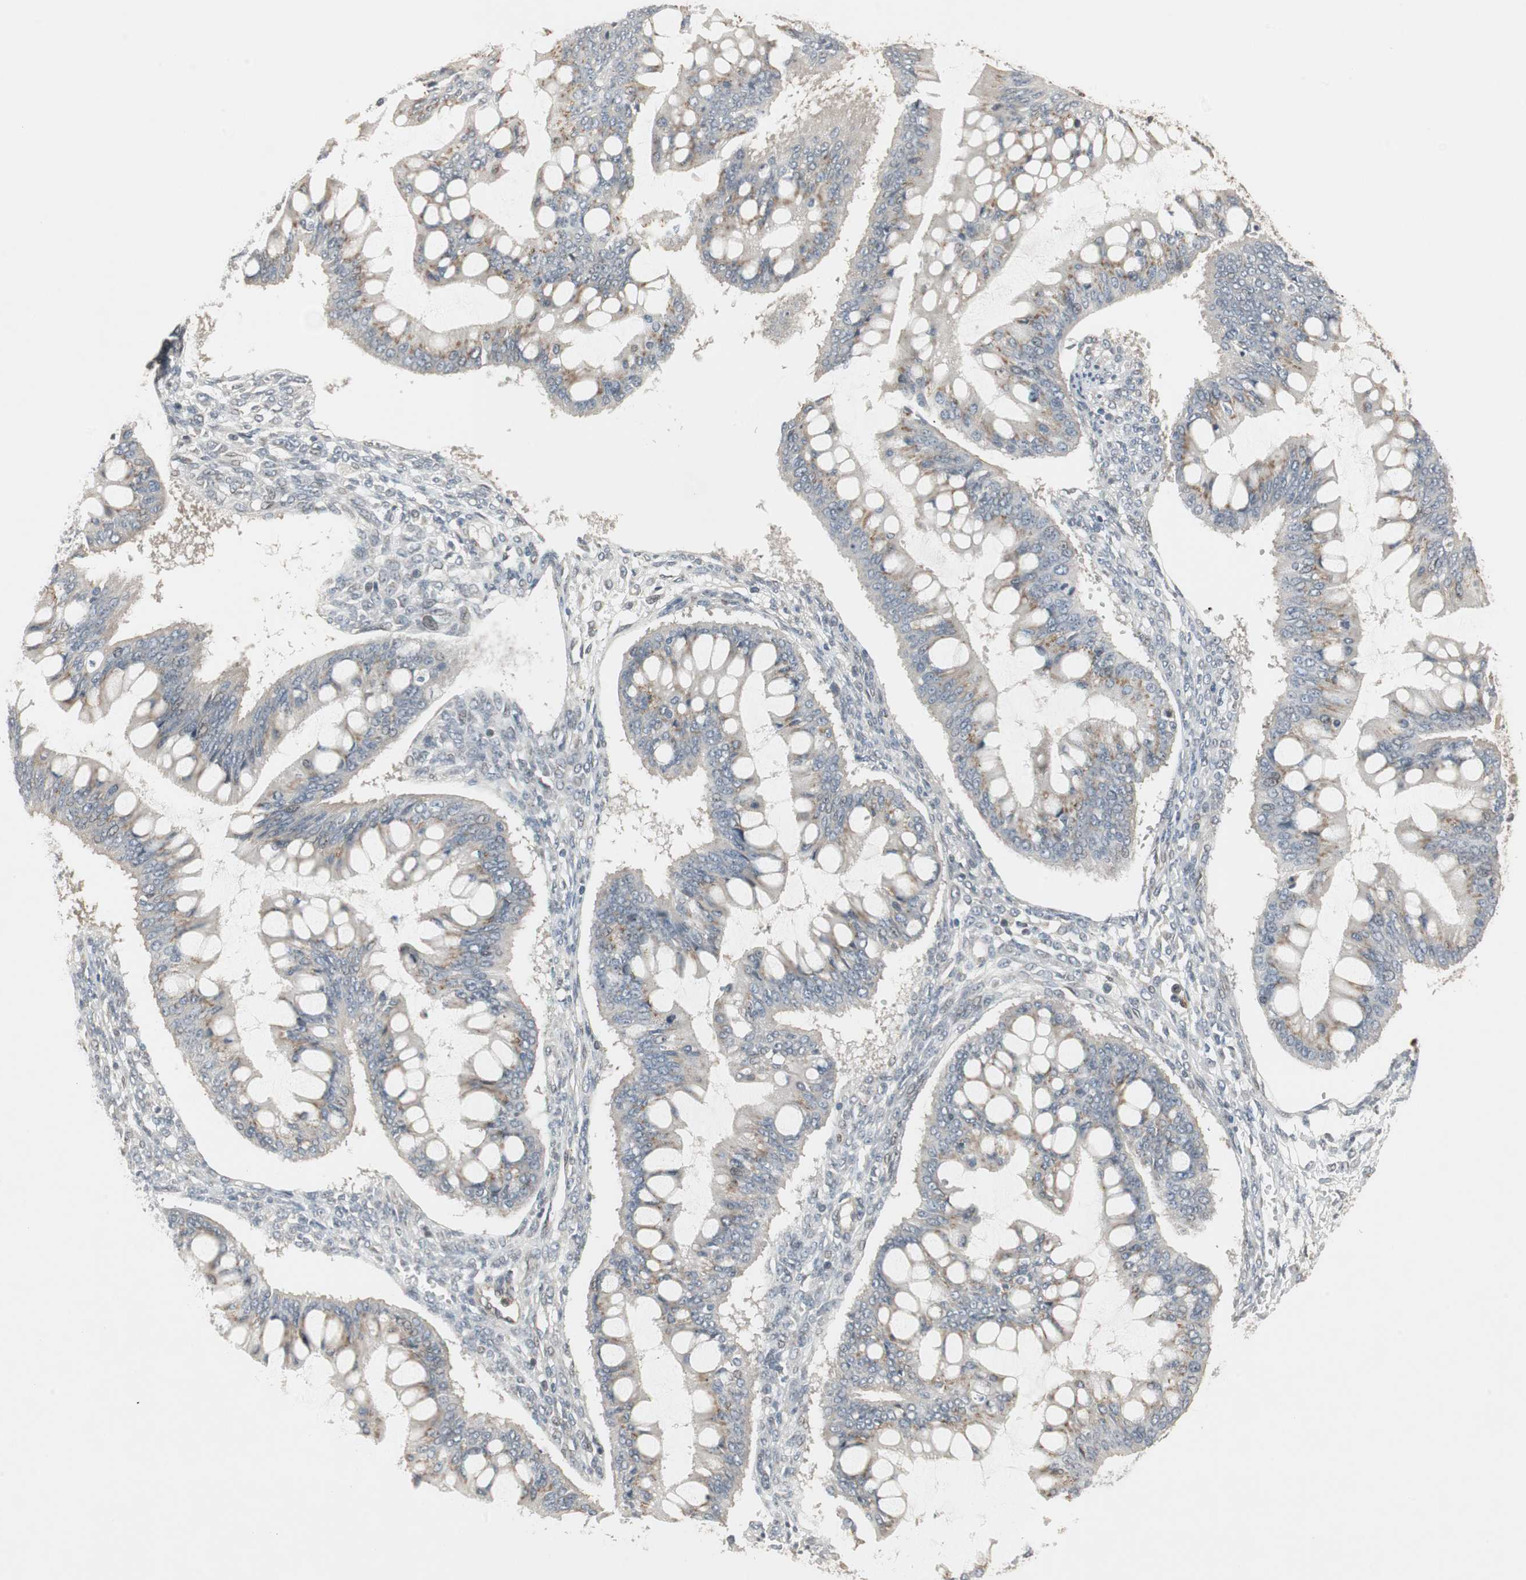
{"staining": {"intensity": "weak", "quantity": "<25%", "location": "cytoplasmic/membranous"}, "tissue": "ovarian cancer", "cell_type": "Tumor cells", "image_type": "cancer", "snomed": [{"axis": "morphology", "description": "Cystadenocarcinoma, mucinous, NOS"}, {"axis": "topography", "description": "Ovary"}], "caption": "DAB (3,3'-diaminobenzidine) immunohistochemical staining of human ovarian mucinous cystadenocarcinoma demonstrates no significant staining in tumor cells.", "gene": "SNX4", "patient": {"sex": "female", "age": 73}}